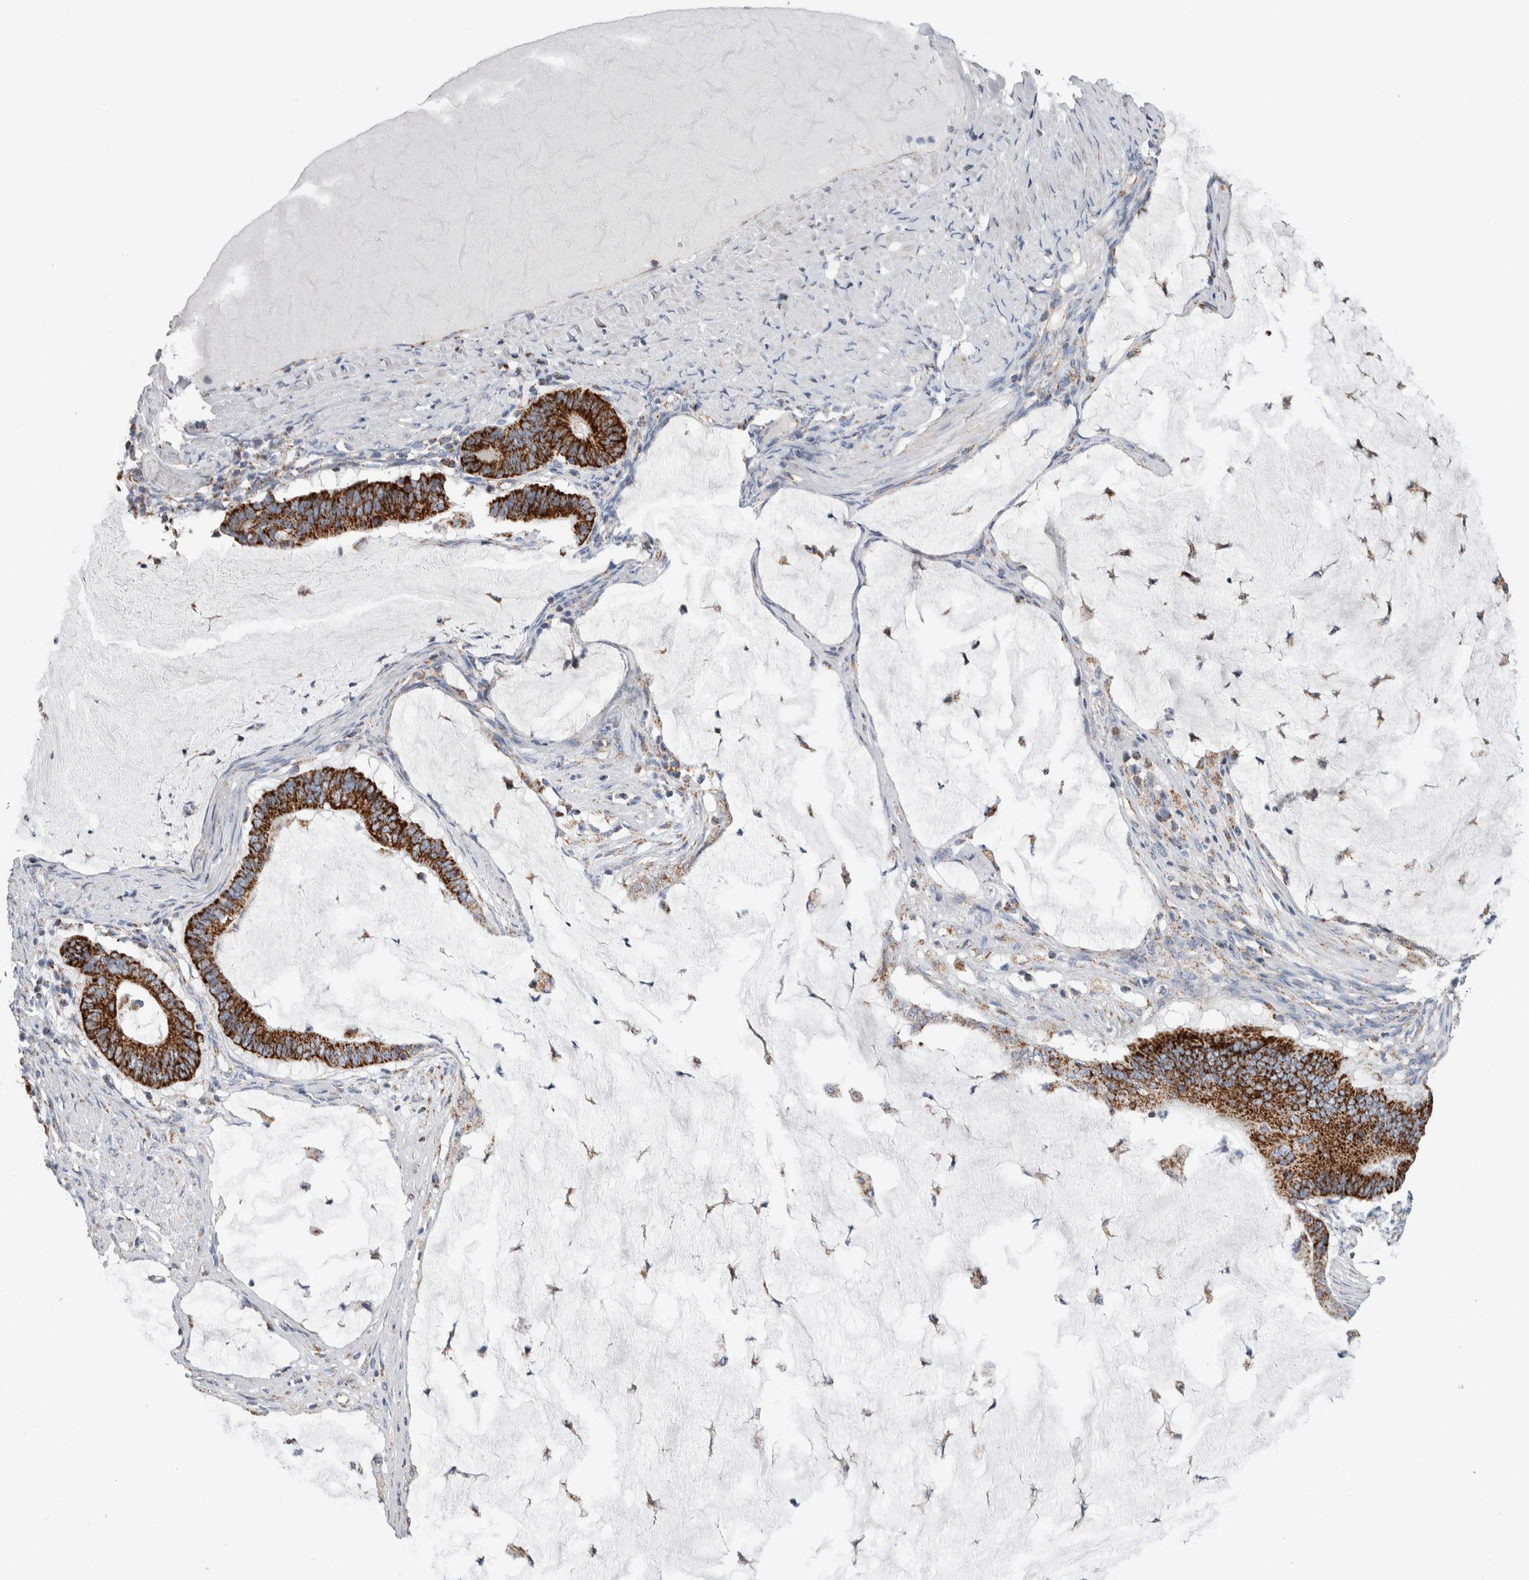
{"staining": {"intensity": "moderate", "quantity": ">75%", "location": "cytoplasmic/membranous"}, "tissue": "ovarian cancer", "cell_type": "Tumor cells", "image_type": "cancer", "snomed": [{"axis": "morphology", "description": "Cystadenocarcinoma, mucinous, NOS"}, {"axis": "topography", "description": "Ovary"}], "caption": "There is medium levels of moderate cytoplasmic/membranous positivity in tumor cells of ovarian mucinous cystadenocarcinoma, as demonstrated by immunohistochemical staining (brown color).", "gene": "ETFA", "patient": {"sex": "female", "age": 61}}